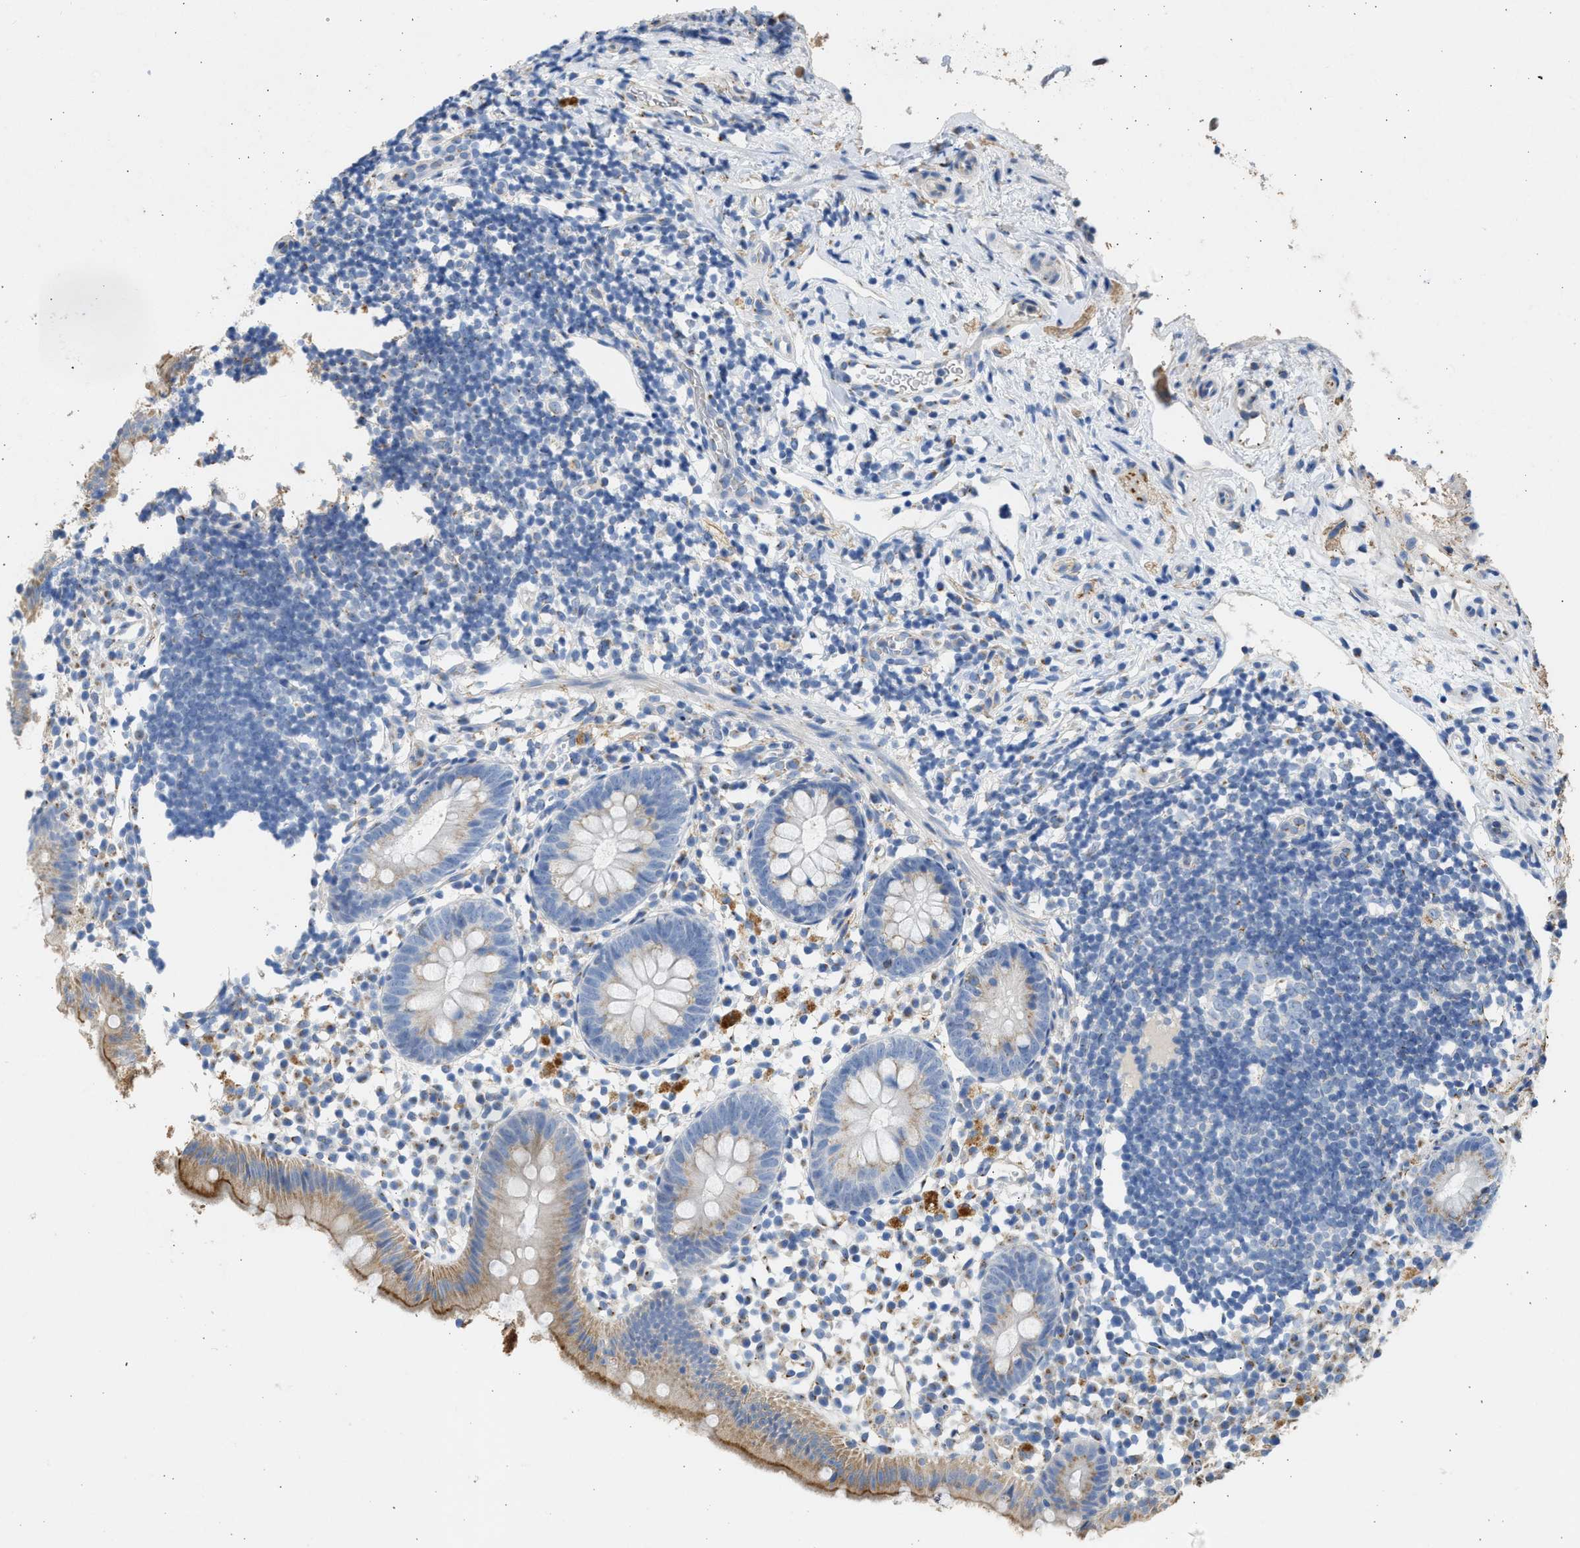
{"staining": {"intensity": "moderate", "quantity": "25%-75%", "location": "cytoplasmic/membranous"}, "tissue": "appendix", "cell_type": "Glandular cells", "image_type": "normal", "snomed": [{"axis": "morphology", "description": "Normal tissue, NOS"}, {"axis": "topography", "description": "Appendix"}], "caption": "Immunohistochemical staining of unremarkable appendix exhibits medium levels of moderate cytoplasmic/membranous expression in approximately 25%-75% of glandular cells. Immunohistochemistry (ihc) stains the protein in brown and the nuclei are stained blue.", "gene": "IPO8", "patient": {"sex": "female", "age": 20}}